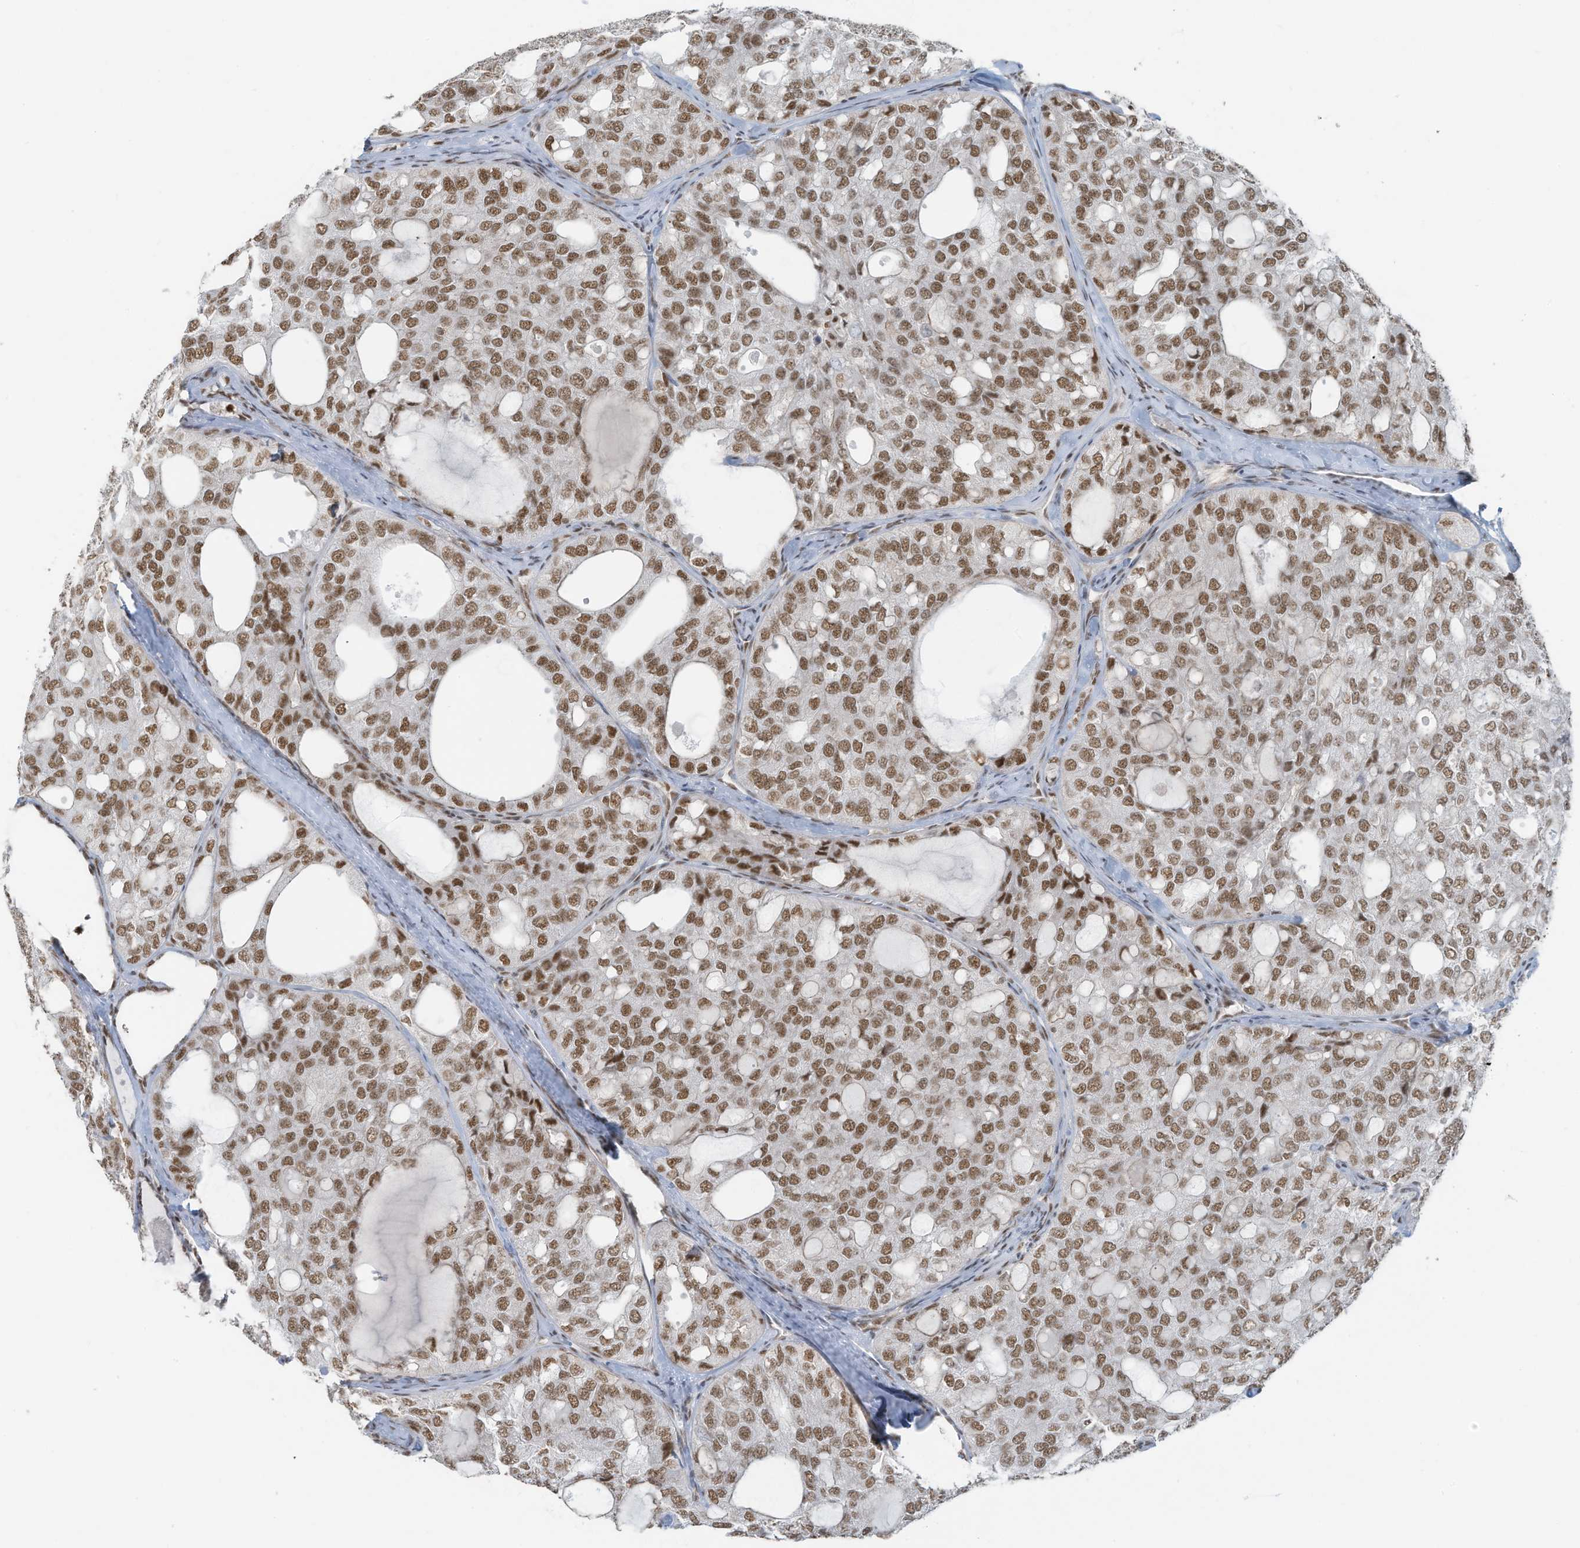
{"staining": {"intensity": "moderate", "quantity": ">75%", "location": "nuclear"}, "tissue": "thyroid cancer", "cell_type": "Tumor cells", "image_type": "cancer", "snomed": [{"axis": "morphology", "description": "Follicular adenoma carcinoma, NOS"}, {"axis": "topography", "description": "Thyroid gland"}], "caption": "High-power microscopy captured an immunohistochemistry image of thyroid cancer, revealing moderate nuclear positivity in about >75% of tumor cells.", "gene": "DBR1", "patient": {"sex": "male", "age": 75}}